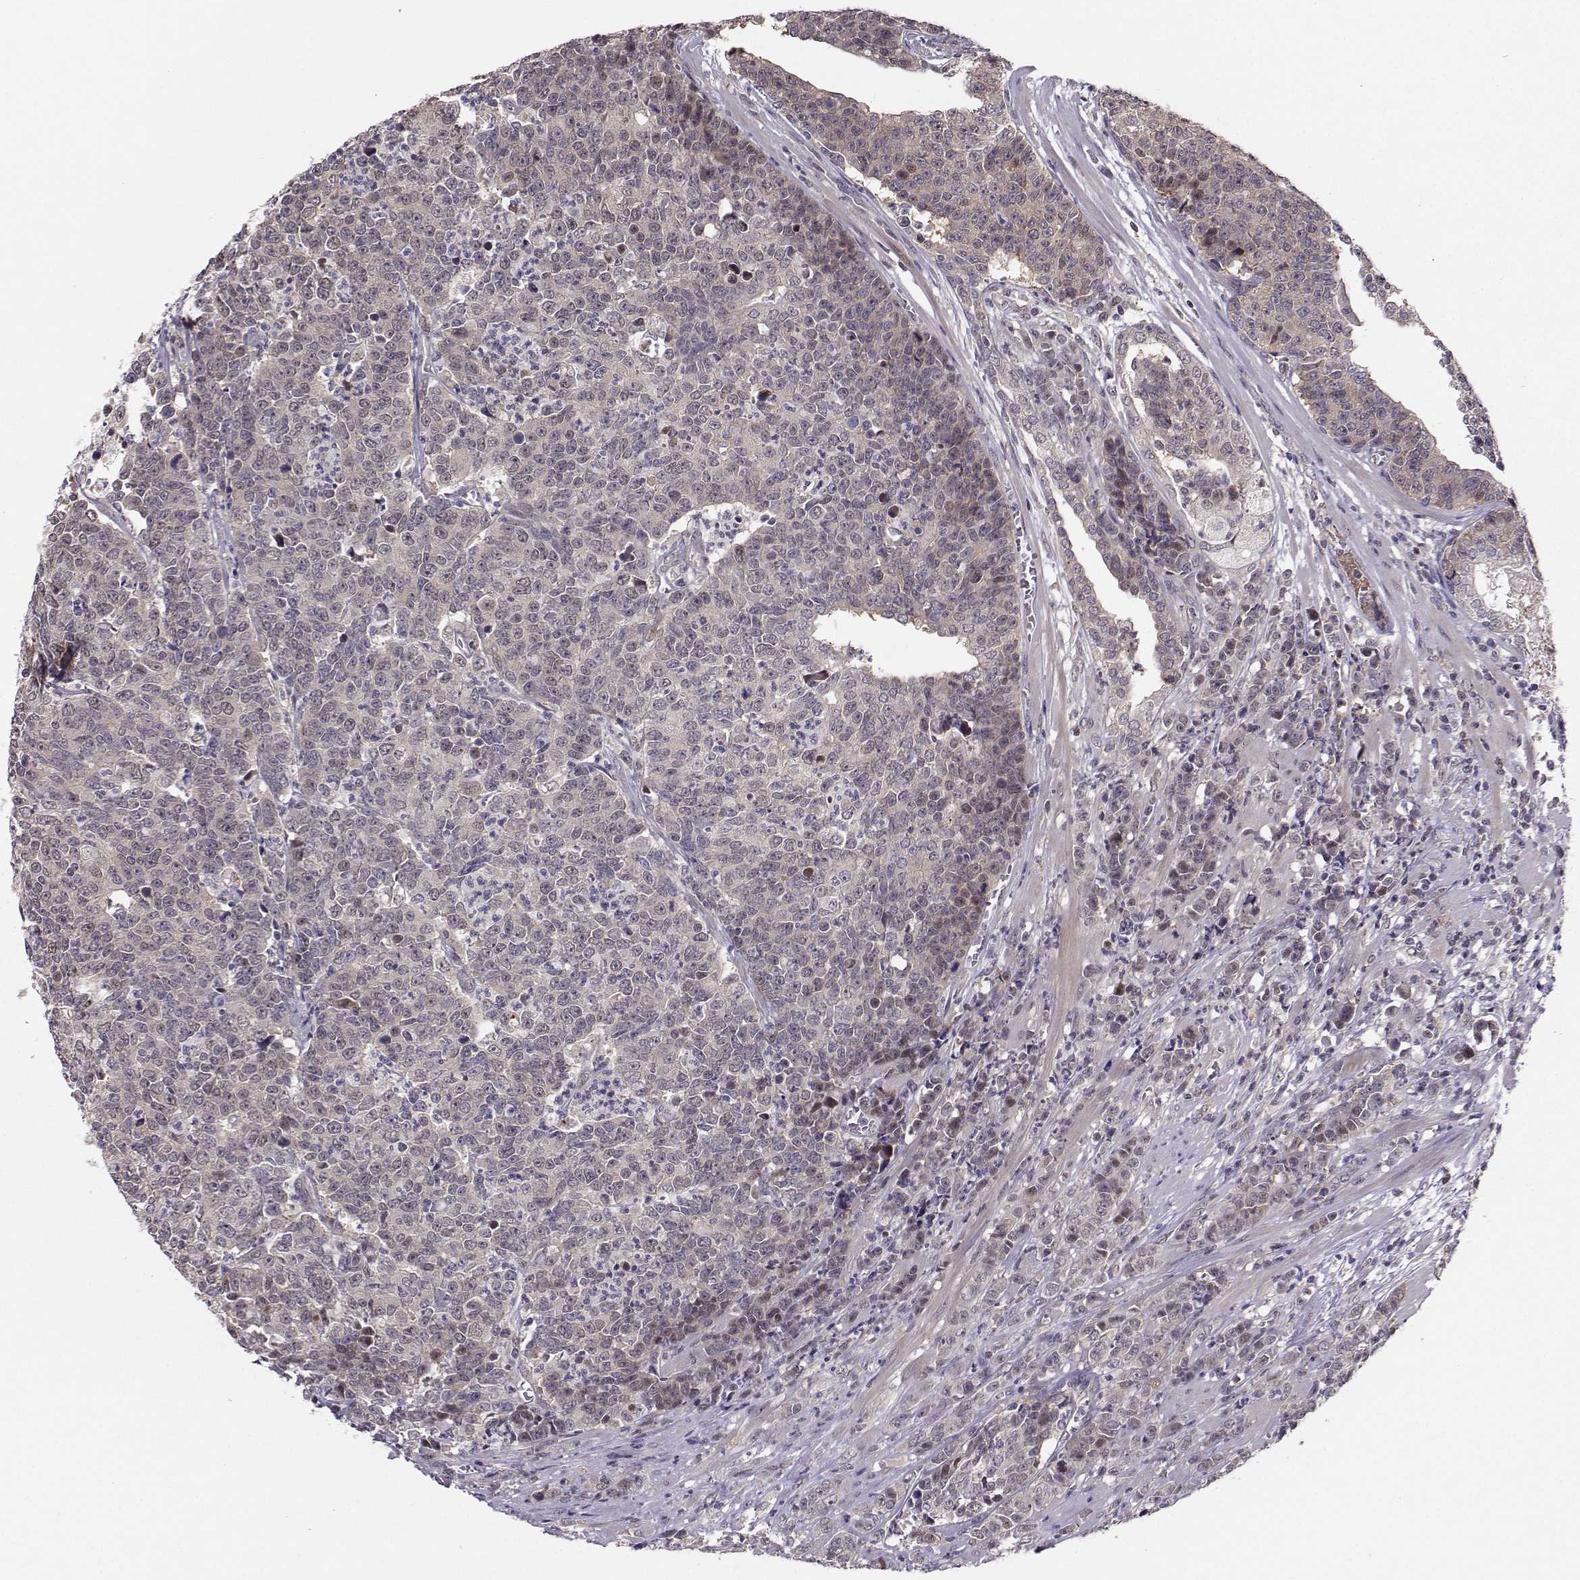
{"staining": {"intensity": "weak", "quantity": "<25%", "location": "nuclear"}, "tissue": "prostate cancer", "cell_type": "Tumor cells", "image_type": "cancer", "snomed": [{"axis": "morphology", "description": "Adenocarcinoma, NOS"}, {"axis": "topography", "description": "Prostate"}], "caption": "Micrograph shows no significant protein expression in tumor cells of prostate cancer. (DAB (3,3'-diaminobenzidine) immunohistochemistry (IHC) with hematoxylin counter stain).", "gene": "PKP2", "patient": {"sex": "male", "age": 67}}